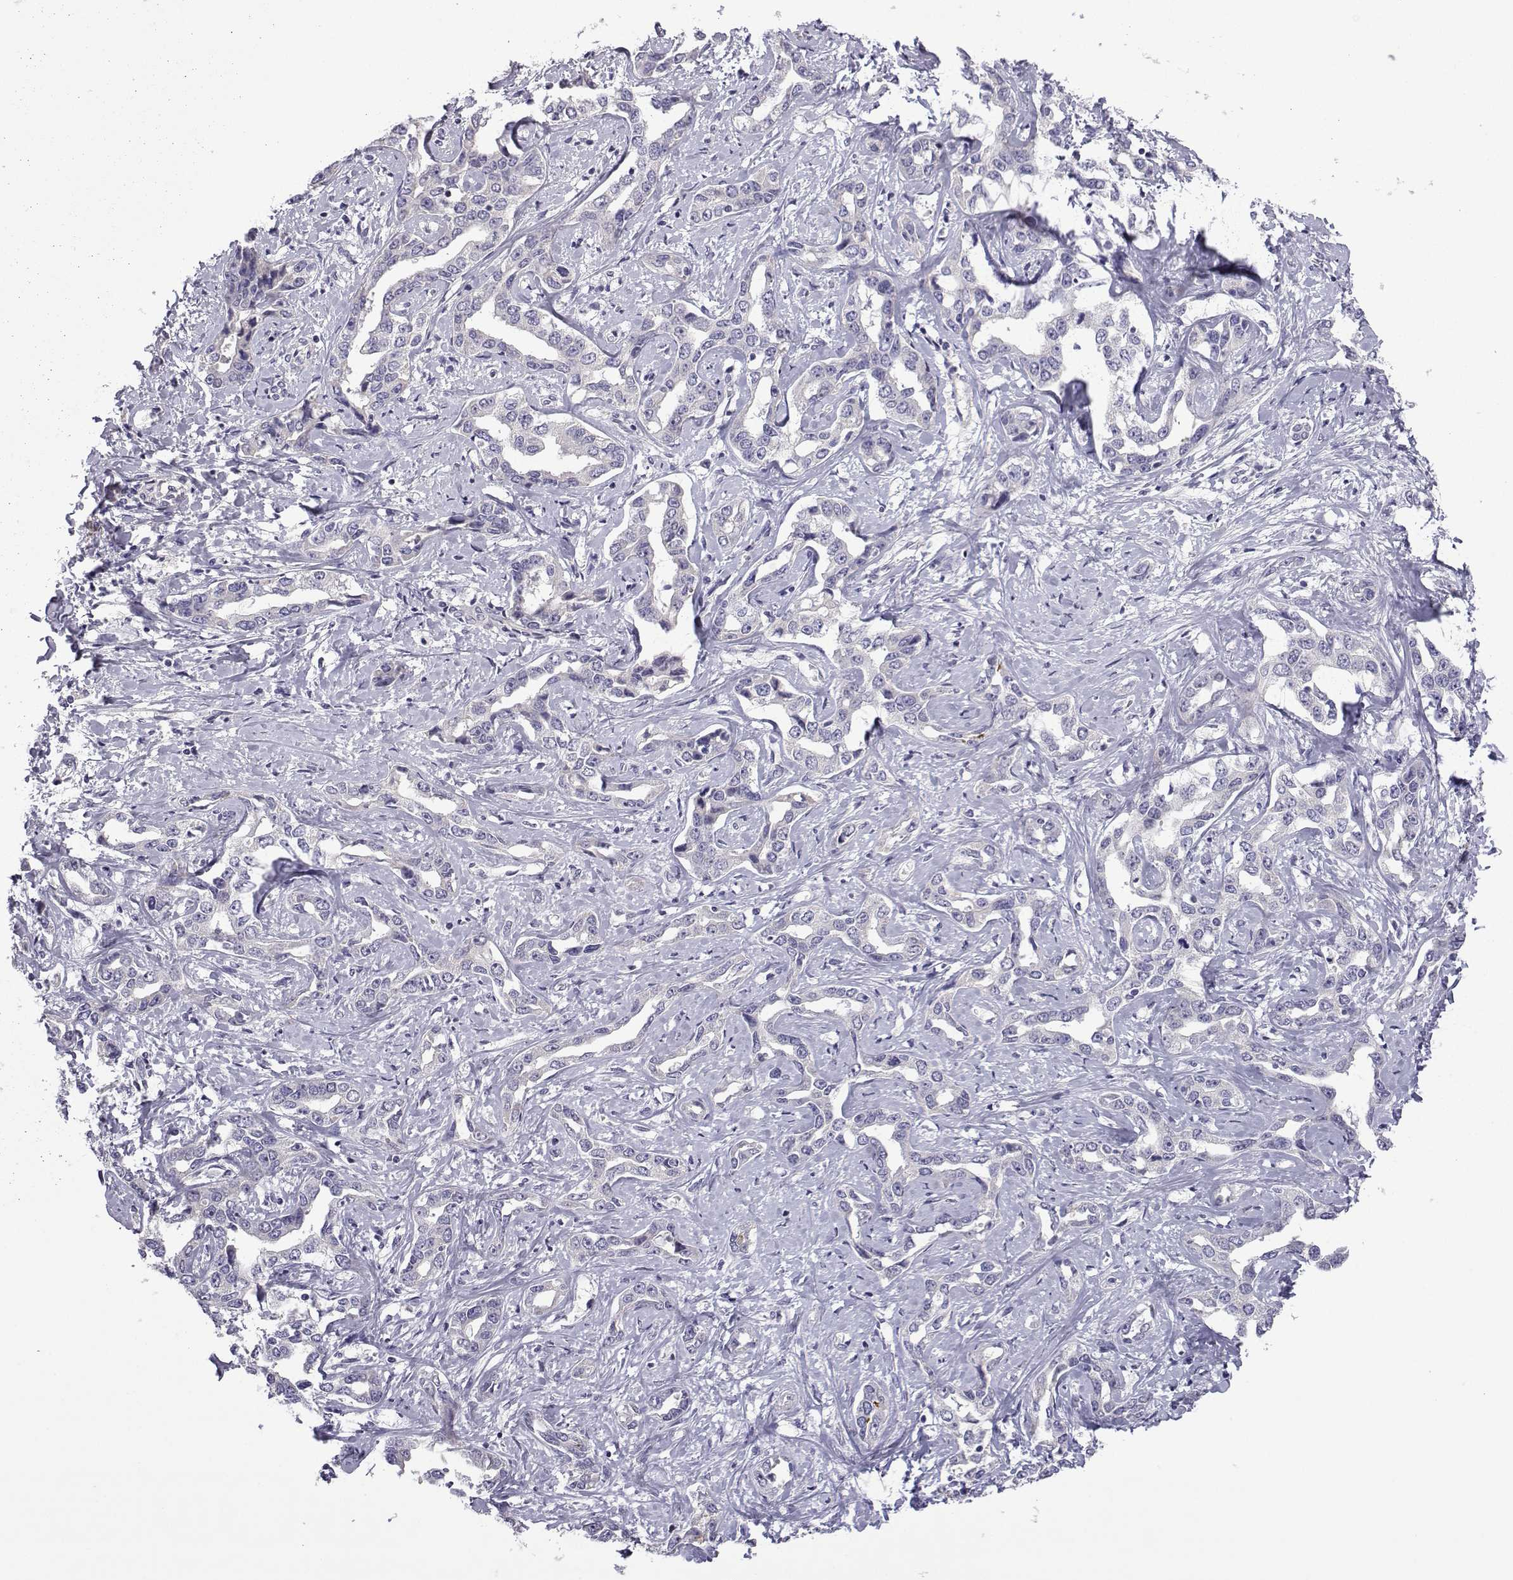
{"staining": {"intensity": "negative", "quantity": "none", "location": "none"}, "tissue": "liver cancer", "cell_type": "Tumor cells", "image_type": "cancer", "snomed": [{"axis": "morphology", "description": "Cholangiocarcinoma"}, {"axis": "topography", "description": "Liver"}], "caption": "Tumor cells are negative for protein expression in human liver cancer (cholangiocarcinoma).", "gene": "SPACA7", "patient": {"sex": "male", "age": 59}}